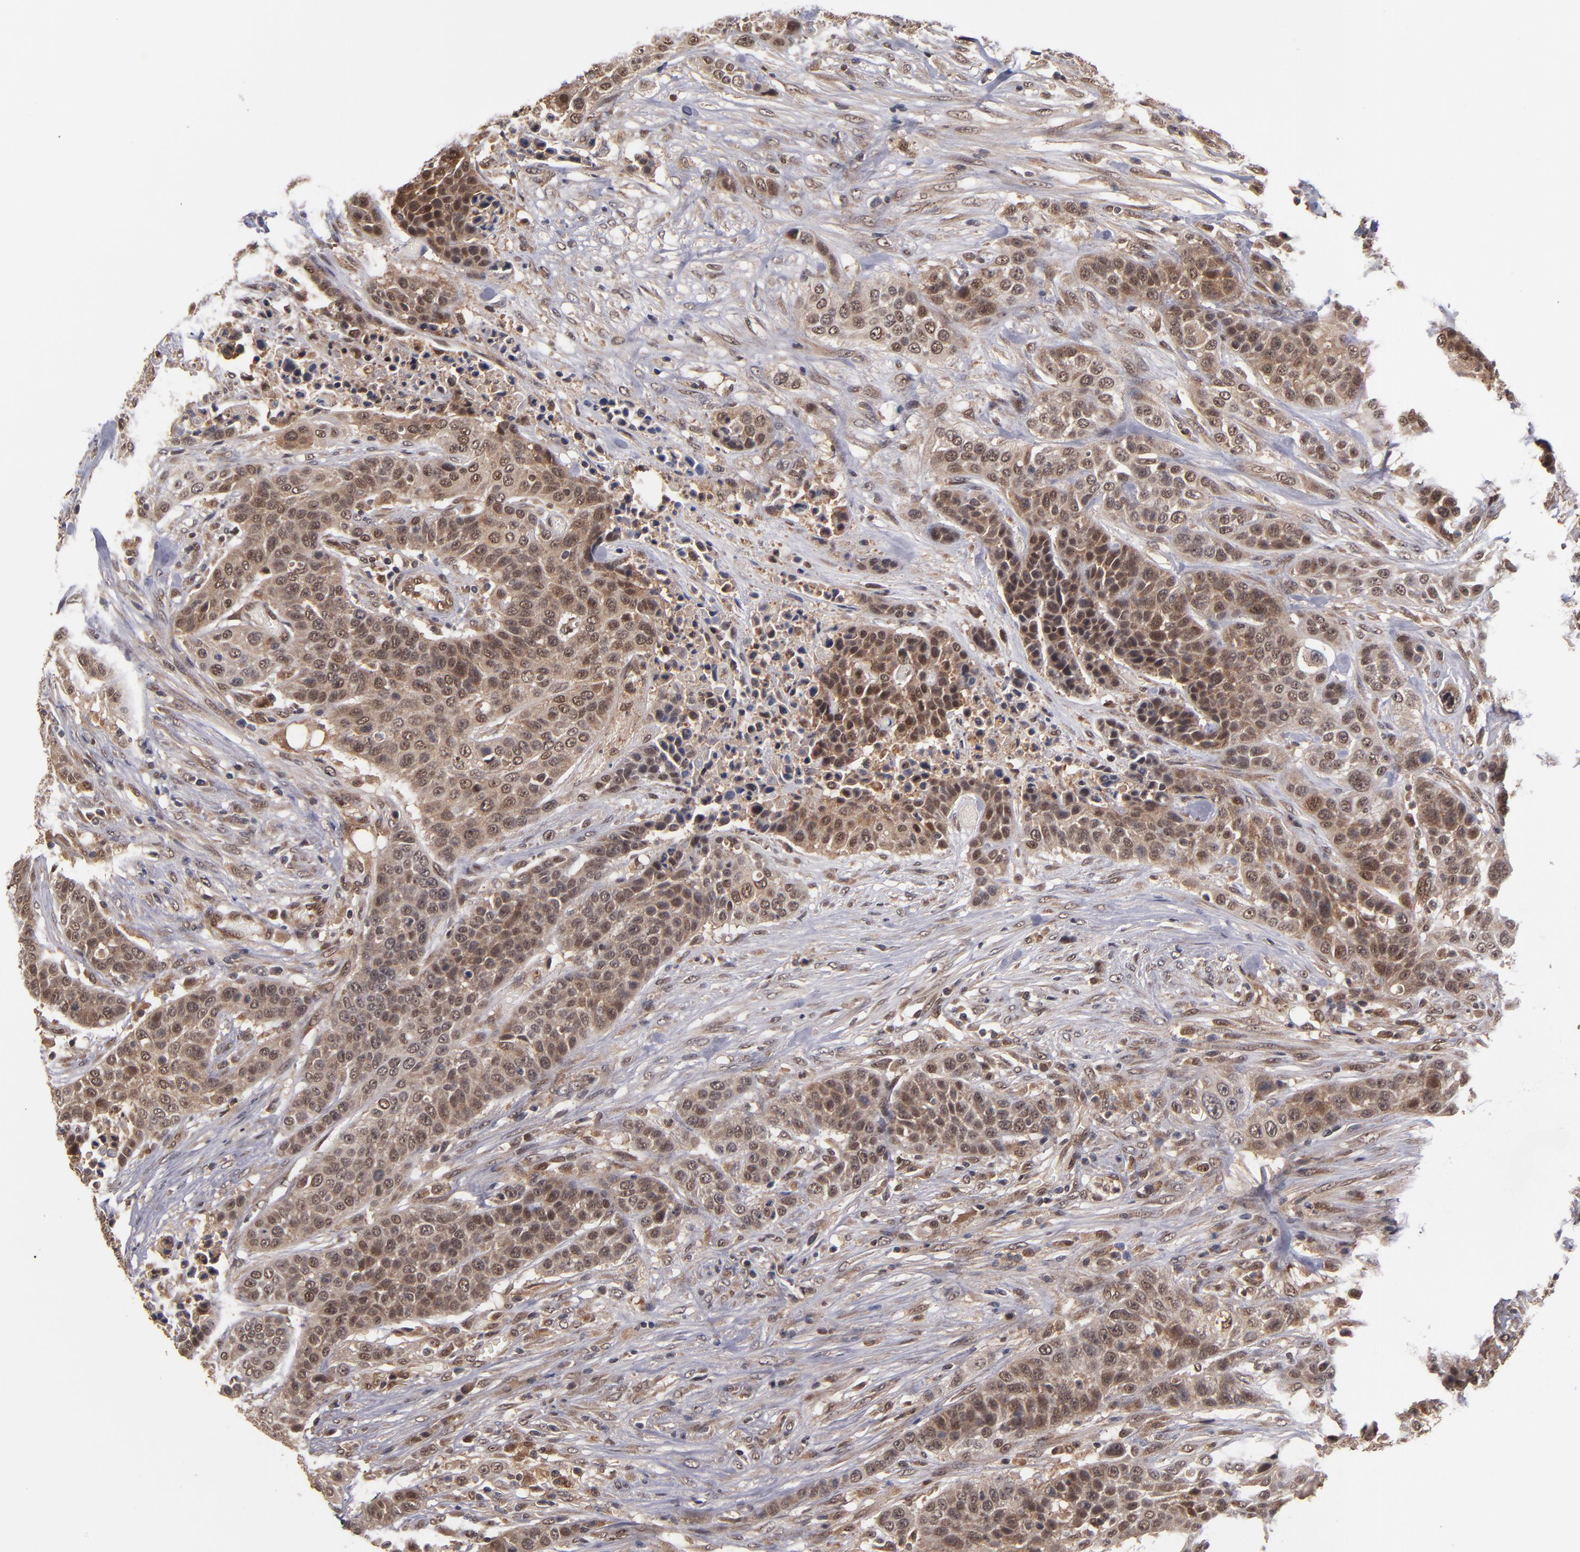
{"staining": {"intensity": "weak", "quantity": ">75%", "location": "cytoplasmic/membranous"}, "tissue": "urothelial cancer", "cell_type": "Tumor cells", "image_type": "cancer", "snomed": [{"axis": "morphology", "description": "Urothelial carcinoma, High grade"}, {"axis": "topography", "description": "Urinary bladder"}], "caption": "This is a histology image of immunohistochemistry (IHC) staining of urothelial carcinoma (high-grade), which shows weak positivity in the cytoplasmic/membranous of tumor cells.", "gene": "CUL5", "patient": {"sex": "male", "age": 74}}